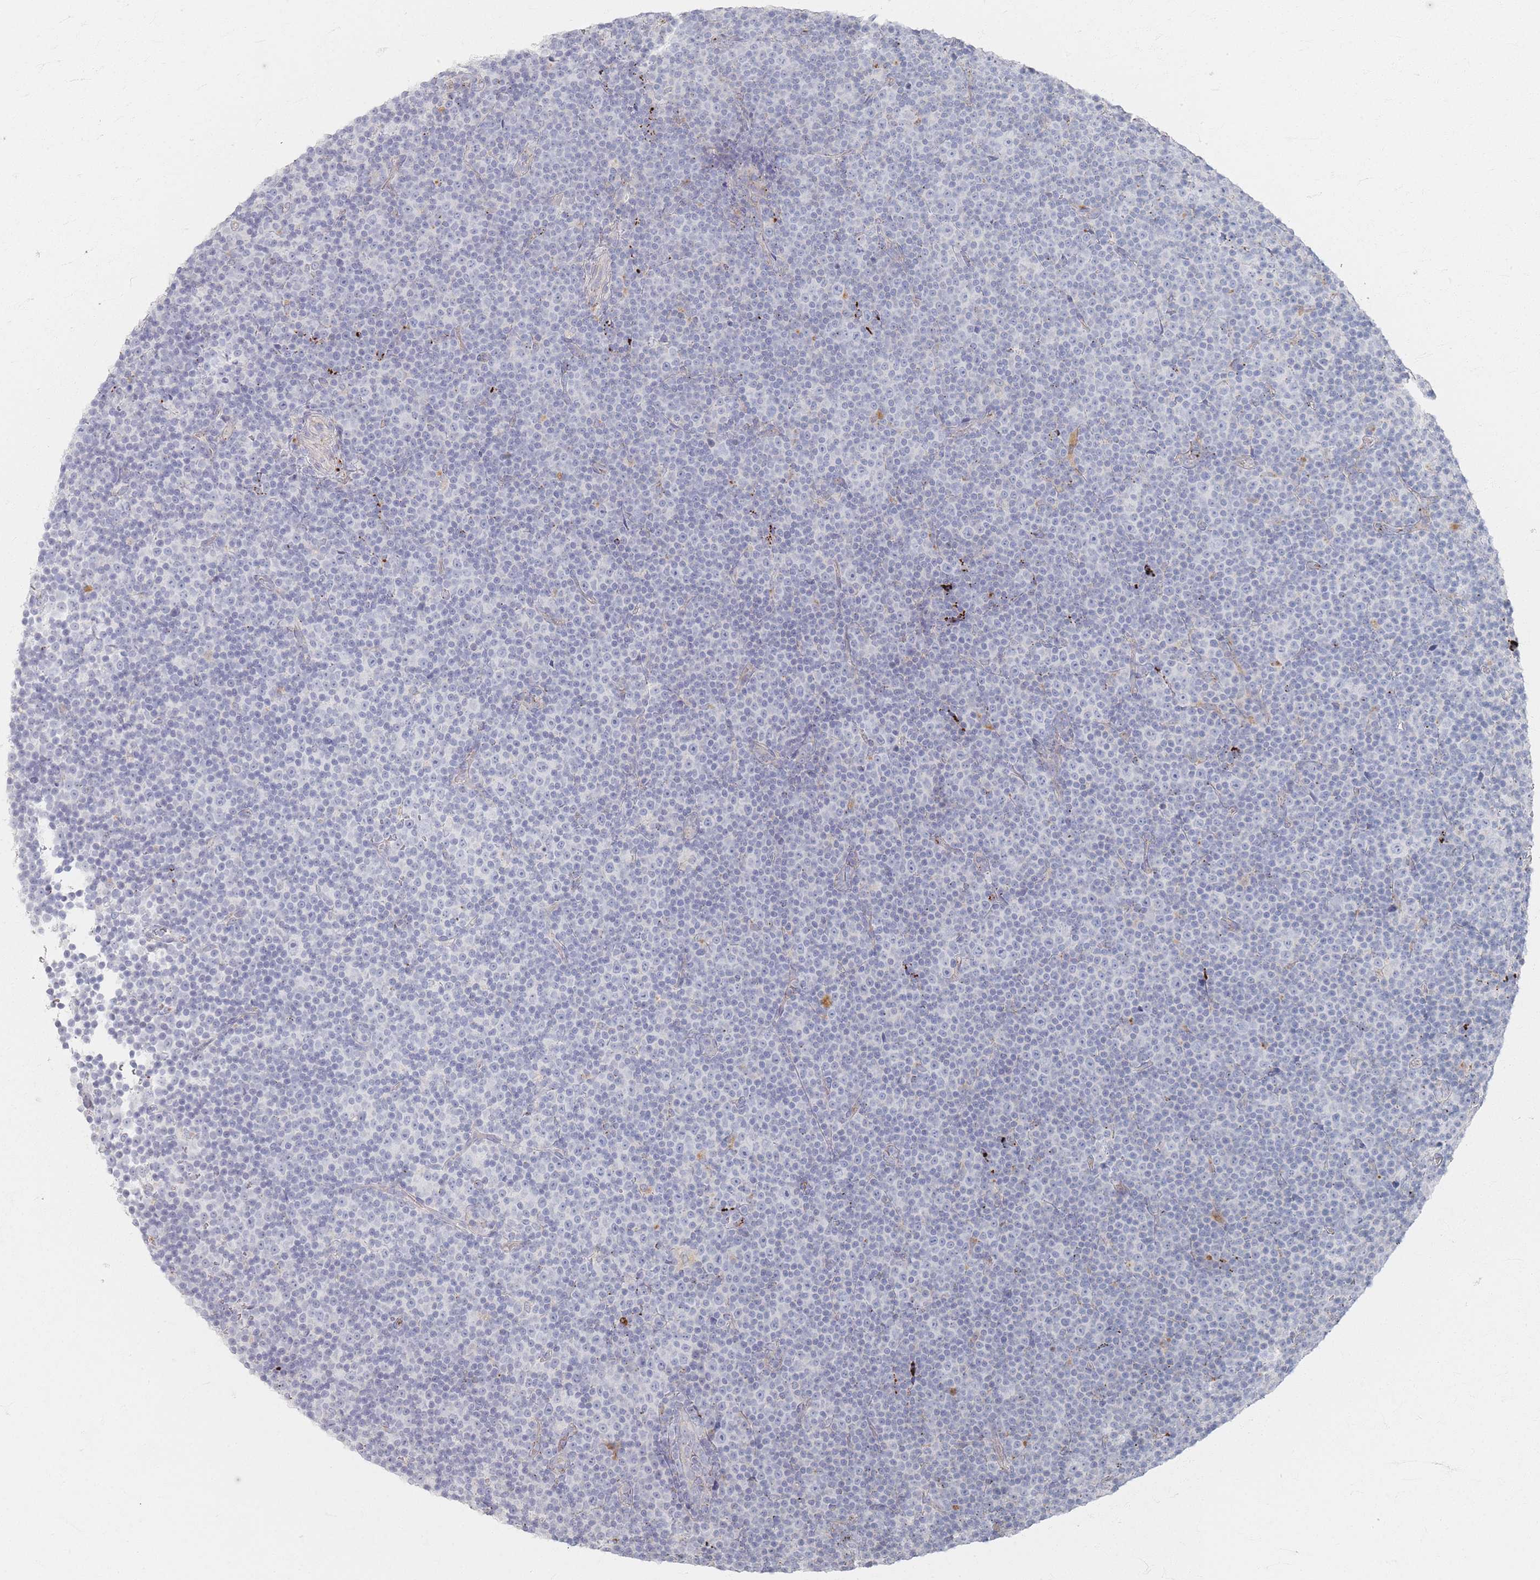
{"staining": {"intensity": "negative", "quantity": "none", "location": "none"}, "tissue": "lymphoma", "cell_type": "Tumor cells", "image_type": "cancer", "snomed": [{"axis": "morphology", "description": "Malignant lymphoma, non-Hodgkin's type, Low grade"}, {"axis": "topography", "description": "Lymph node"}], "caption": "DAB (3,3'-diaminobenzidine) immunohistochemical staining of human lymphoma reveals no significant positivity in tumor cells.", "gene": "SLC2A11", "patient": {"sex": "female", "age": 67}}